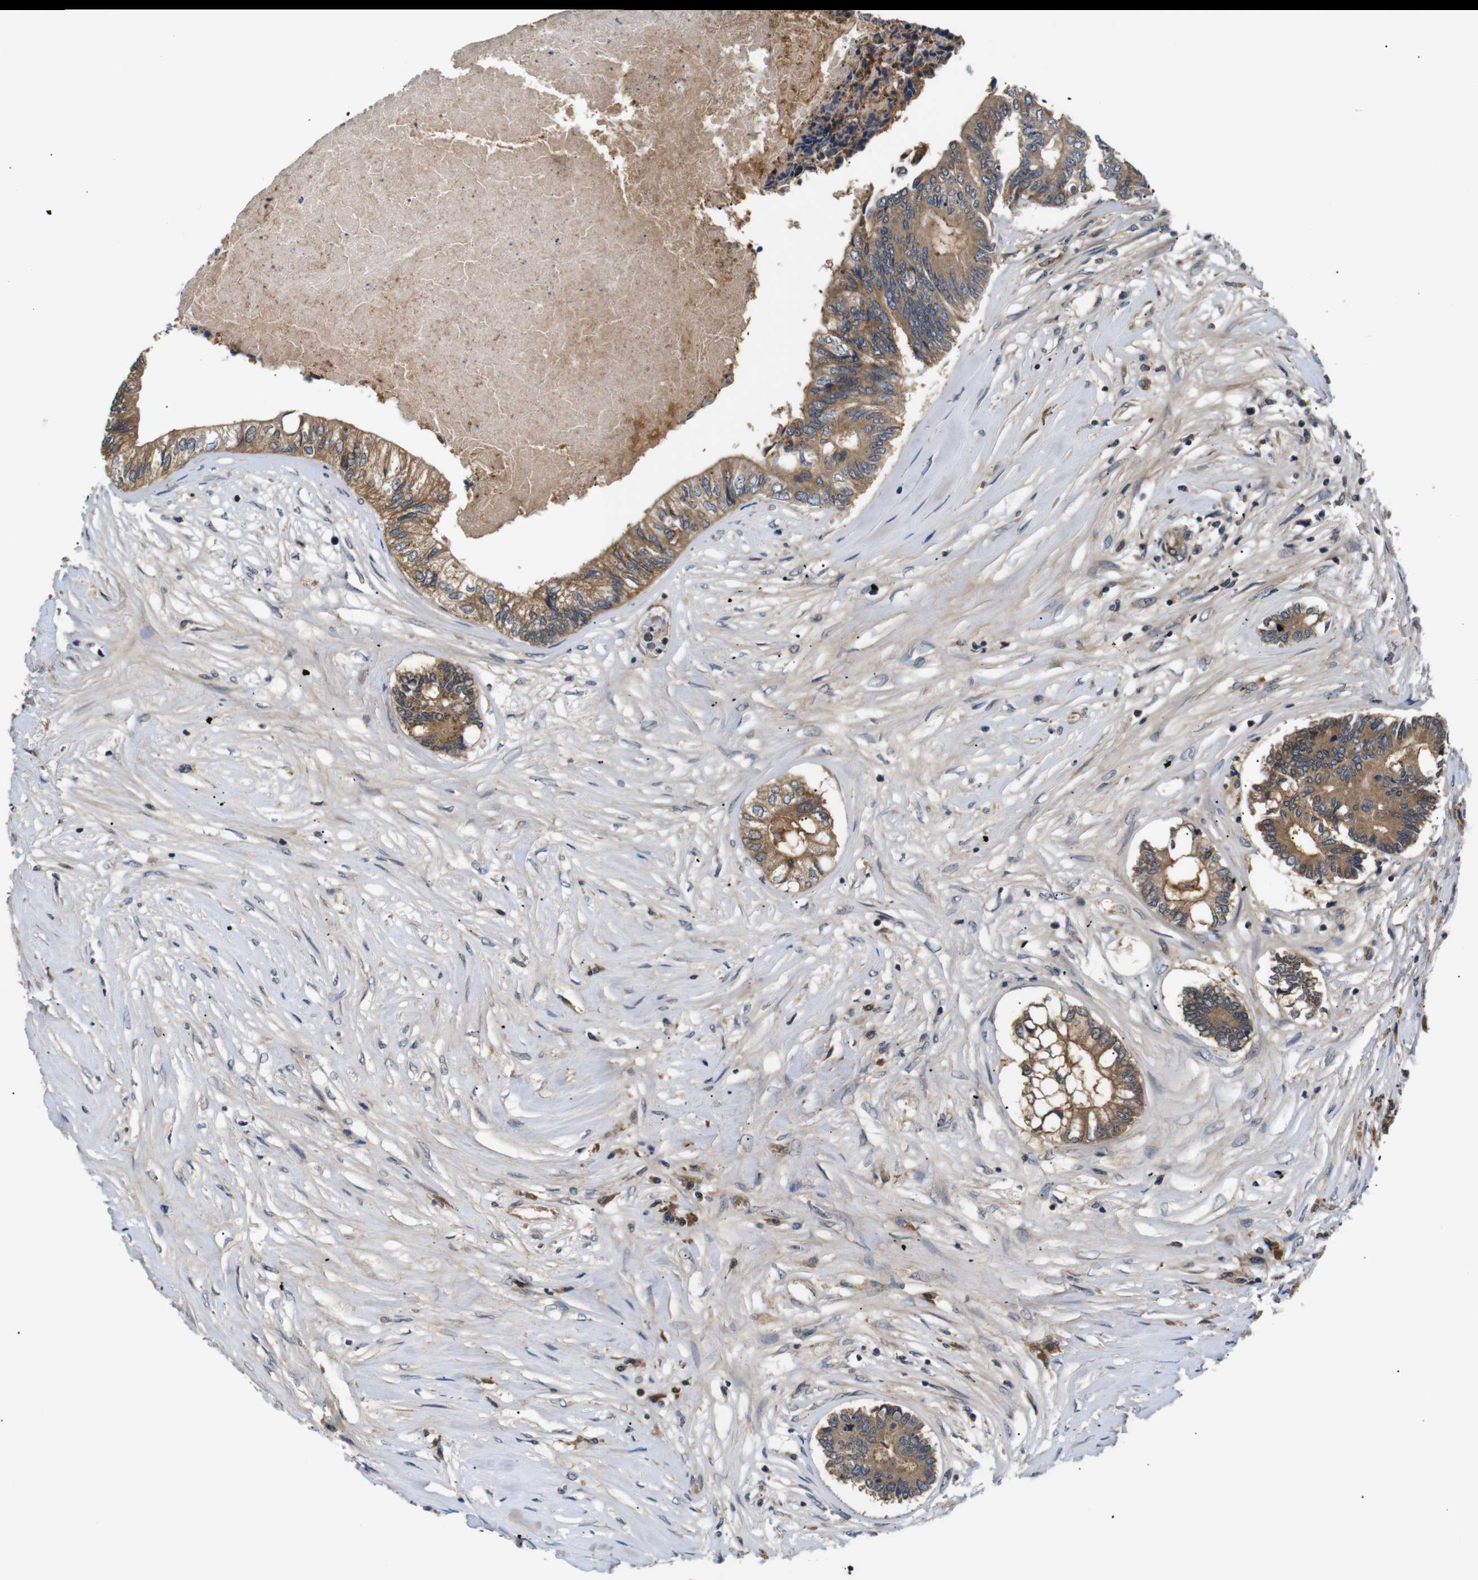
{"staining": {"intensity": "moderate", "quantity": ">75%", "location": "cytoplasmic/membranous"}, "tissue": "colorectal cancer", "cell_type": "Tumor cells", "image_type": "cancer", "snomed": [{"axis": "morphology", "description": "Adenocarcinoma, NOS"}, {"axis": "topography", "description": "Rectum"}], "caption": "Tumor cells display medium levels of moderate cytoplasmic/membranous staining in approximately >75% of cells in colorectal adenocarcinoma.", "gene": "RIPK1", "patient": {"sex": "male", "age": 63}}